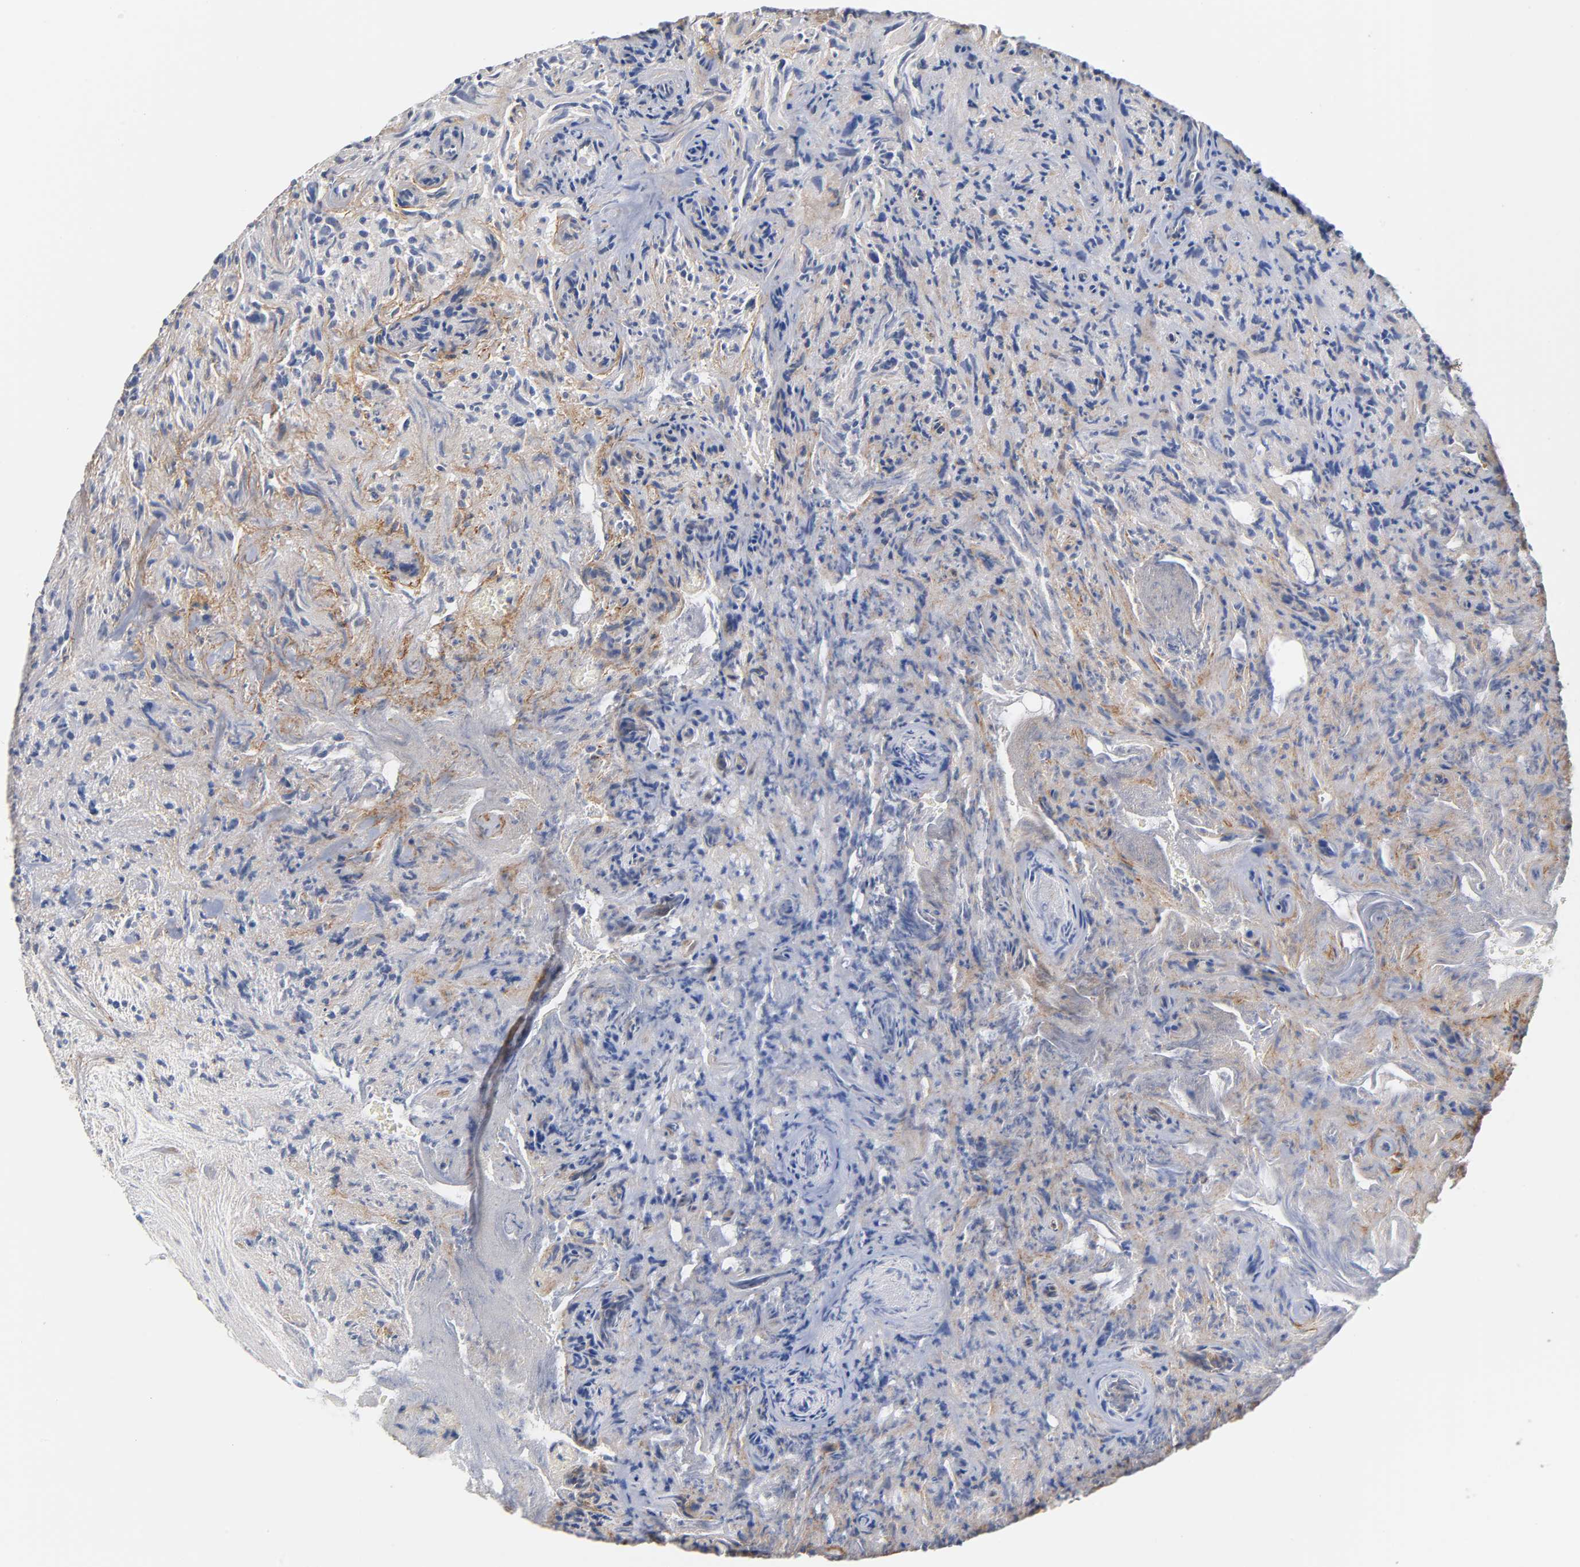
{"staining": {"intensity": "weak", "quantity": "25%-75%", "location": "cytoplasmic/membranous"}, "tissue": "glioma", "cell_type": "Tumor cells", "image_type": "cancer", "snomed": [{"axis": "morphology", "description": "Normal tissue, NOS"}, {"axis": "morphology", "description": "Glioma, malignant, High grade"}, {"axis": "topography", "description": "Cerebral cortex"}], "caption": "Tumor cells display low levels of weak cytoplasmic/membranous staining in approximately 25%-75% of cells in glioma.", "gene": "SPTAN1", "patient": {"sex": "male", "age": 75}}